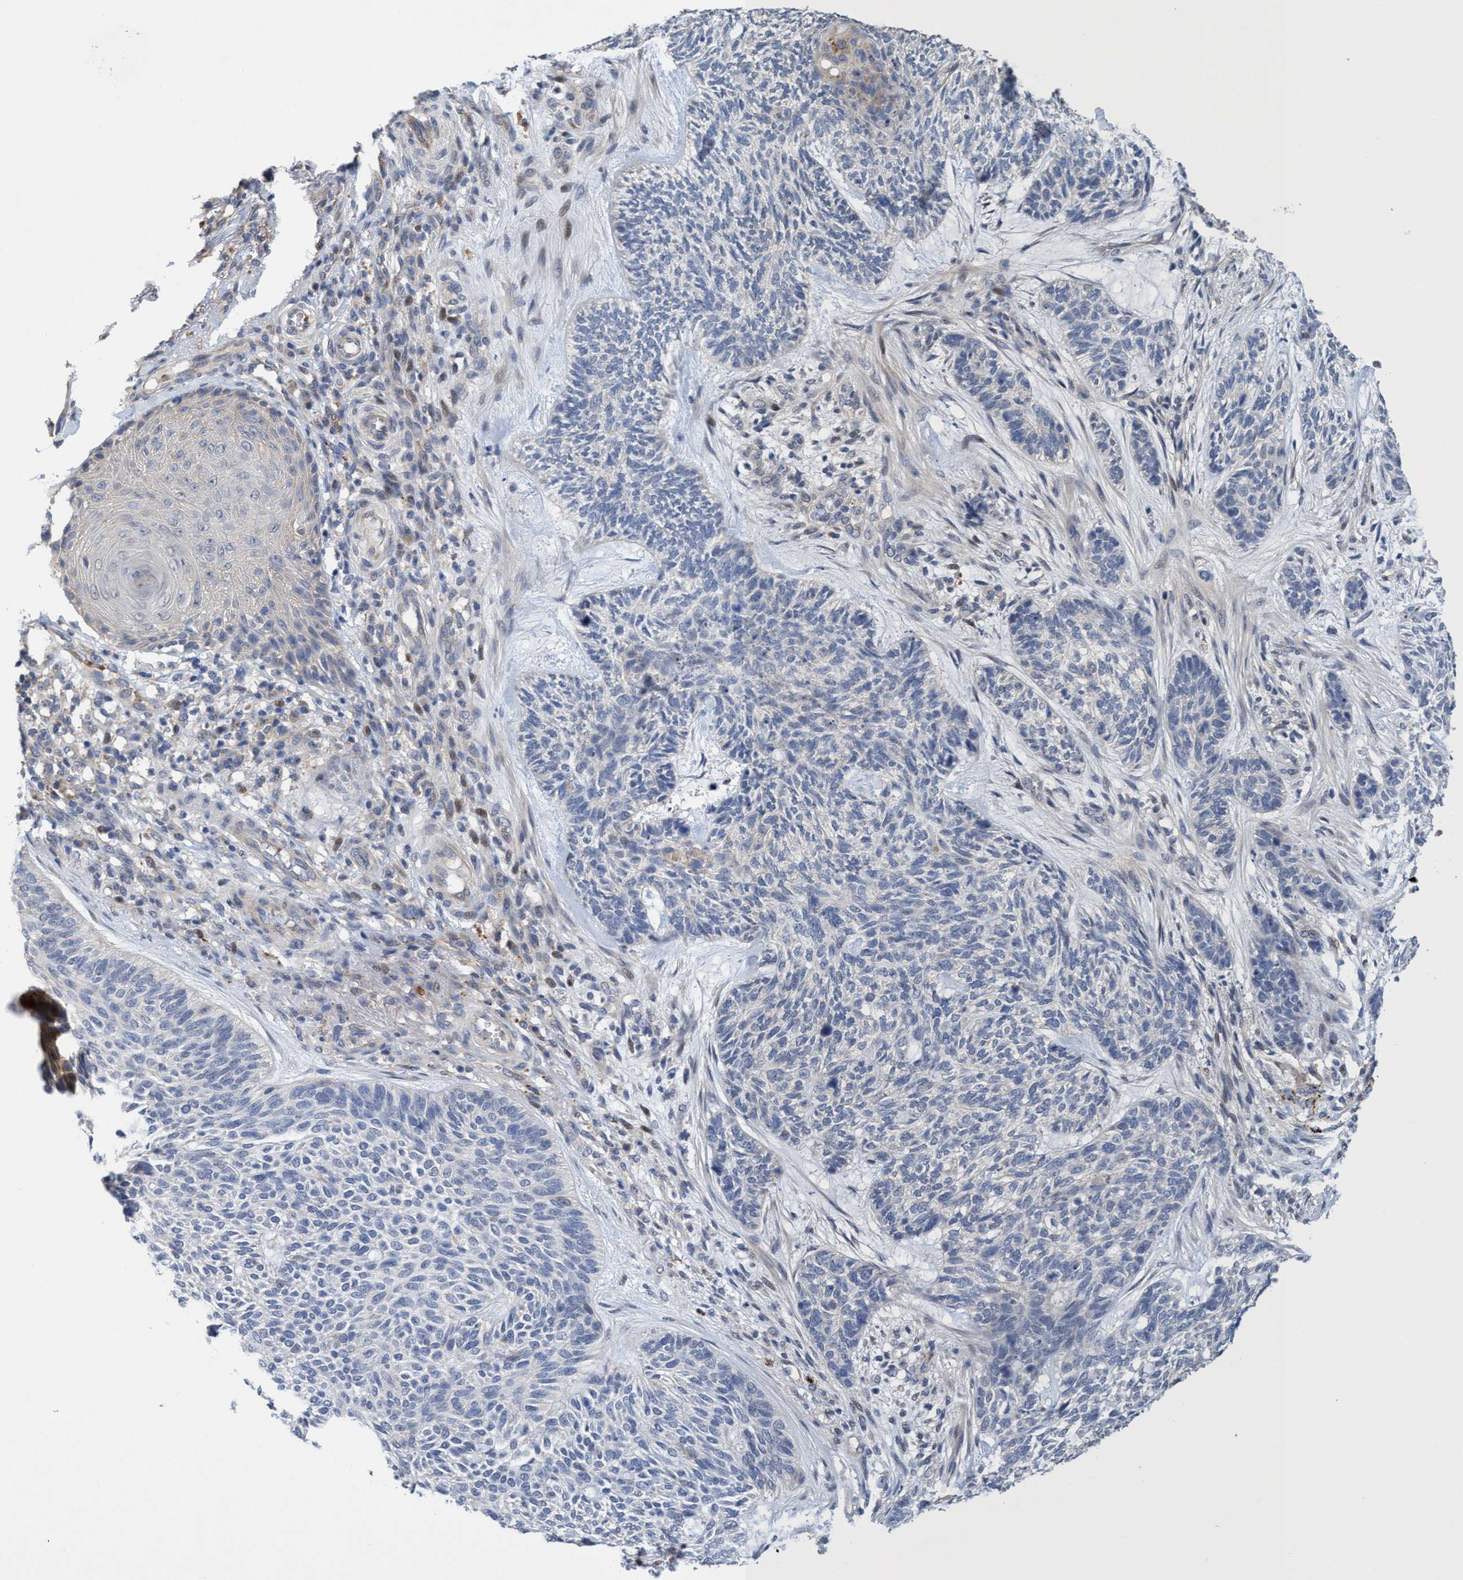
{"staining": {"intensity": "negative", "quantity": "none", "location": "none"}, "tissue": "skin cancer", "cell_type": "Tumor cells", "image_type": "cancer", "snomed": [{"axis": "morphology", "description": "Basal cell carcinoma"}, {"axis": "topography", "description": "Skin"}], "caption": "Protein analysis of skin cancer demonstrates no significant staining in tumor cells.", "gene": "SEMA4D", "patient": {"sex": "male", "age": 55}}